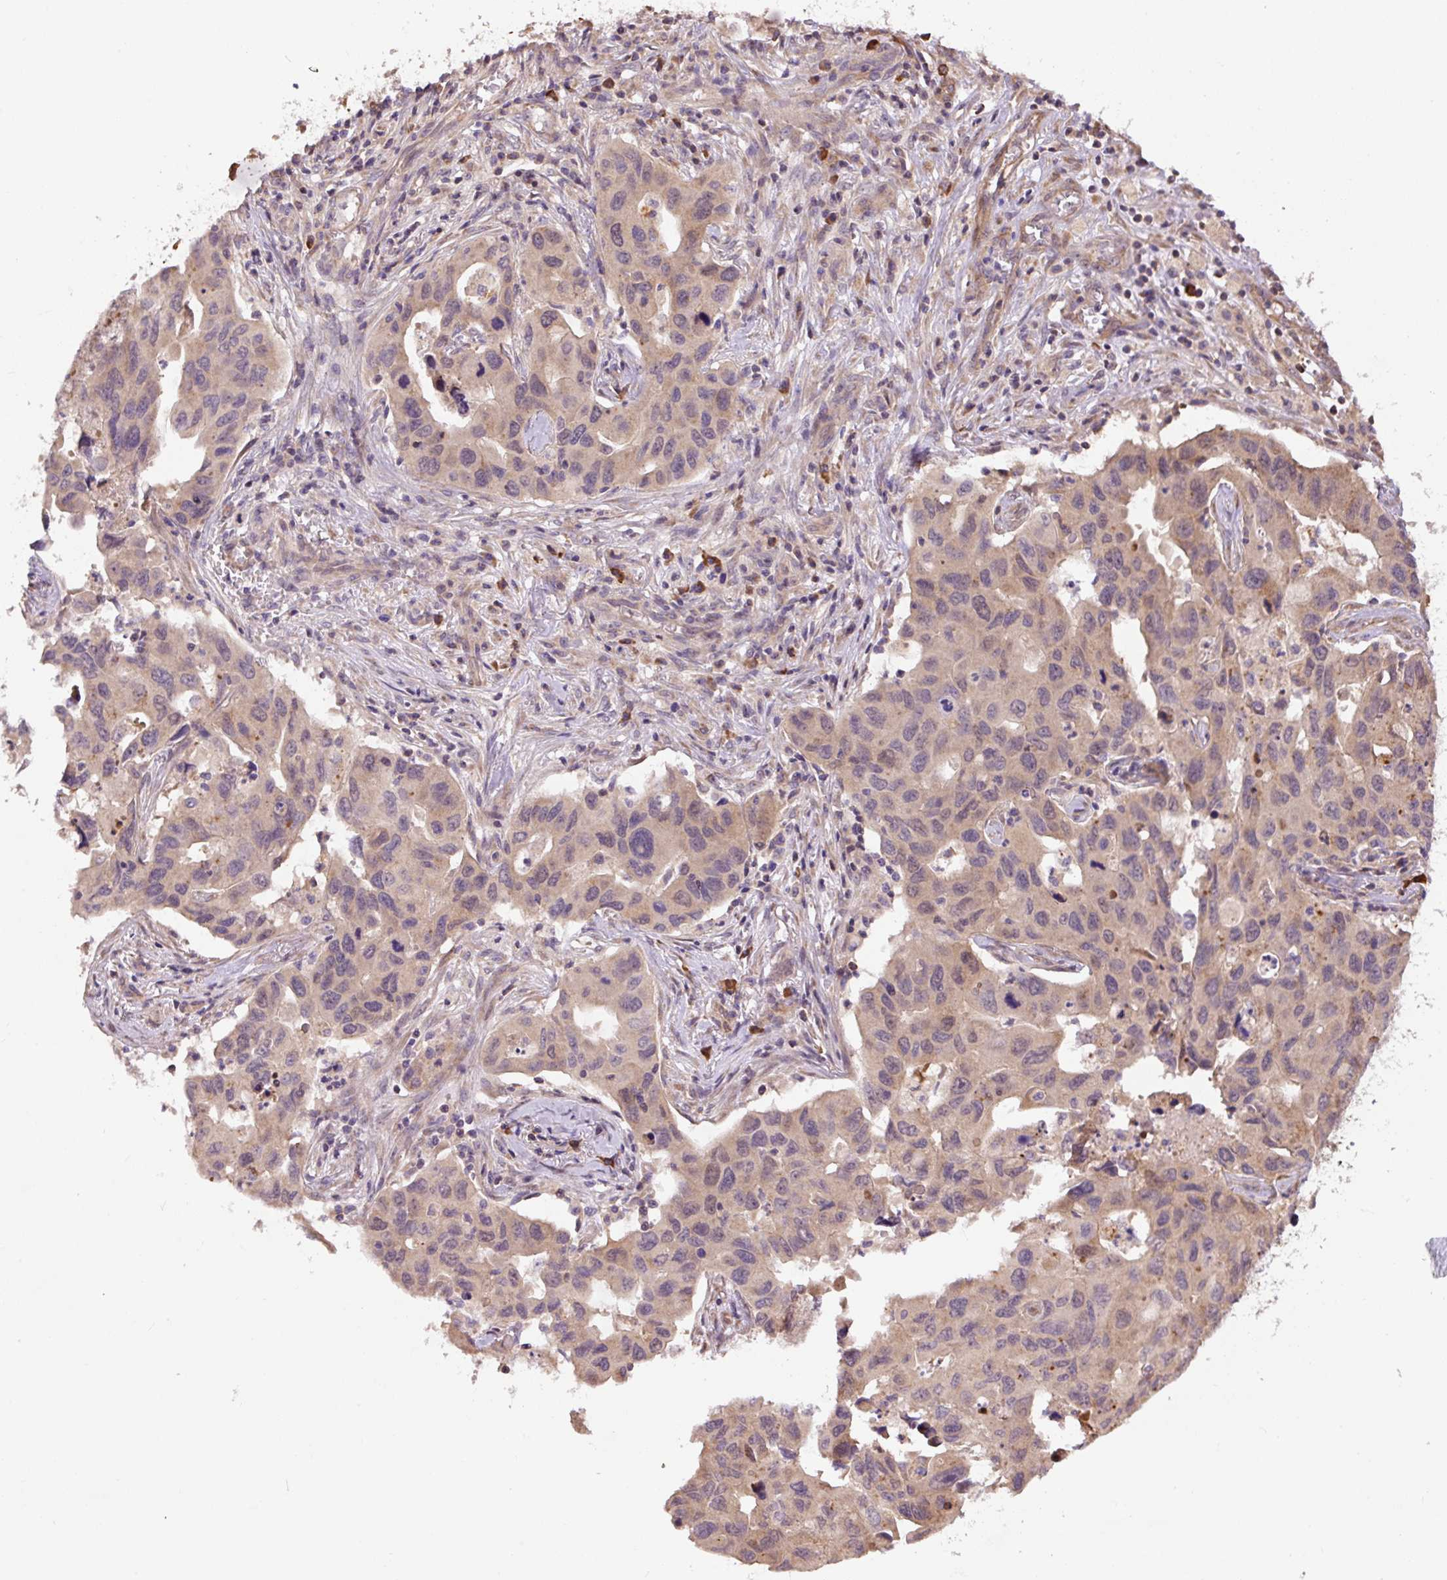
{"staining": {"intensity": "weak", "quantity": "25%-75%", "location": "cytoplasmic/membranous"}, "tissue": "lung cancer", "cell_type": "Tumor cells", "image_type": "cancer", "snomed": [{"axis": "morphology", "description": "Adenocarcinoma, NOS"}, {"axis": "topography", "description": "Lung"}], "caption": "A brown stain shows weak cytoplasmic/membranous staining of a protein in lung cancer tumor cells. The protein of interest is stained brown, and the nuclei are stained in blue (DAB IHC with brightfield microscopy, high magnification).", "gene": "PPME1", "patient": {"sex": "male", "age": 64}}